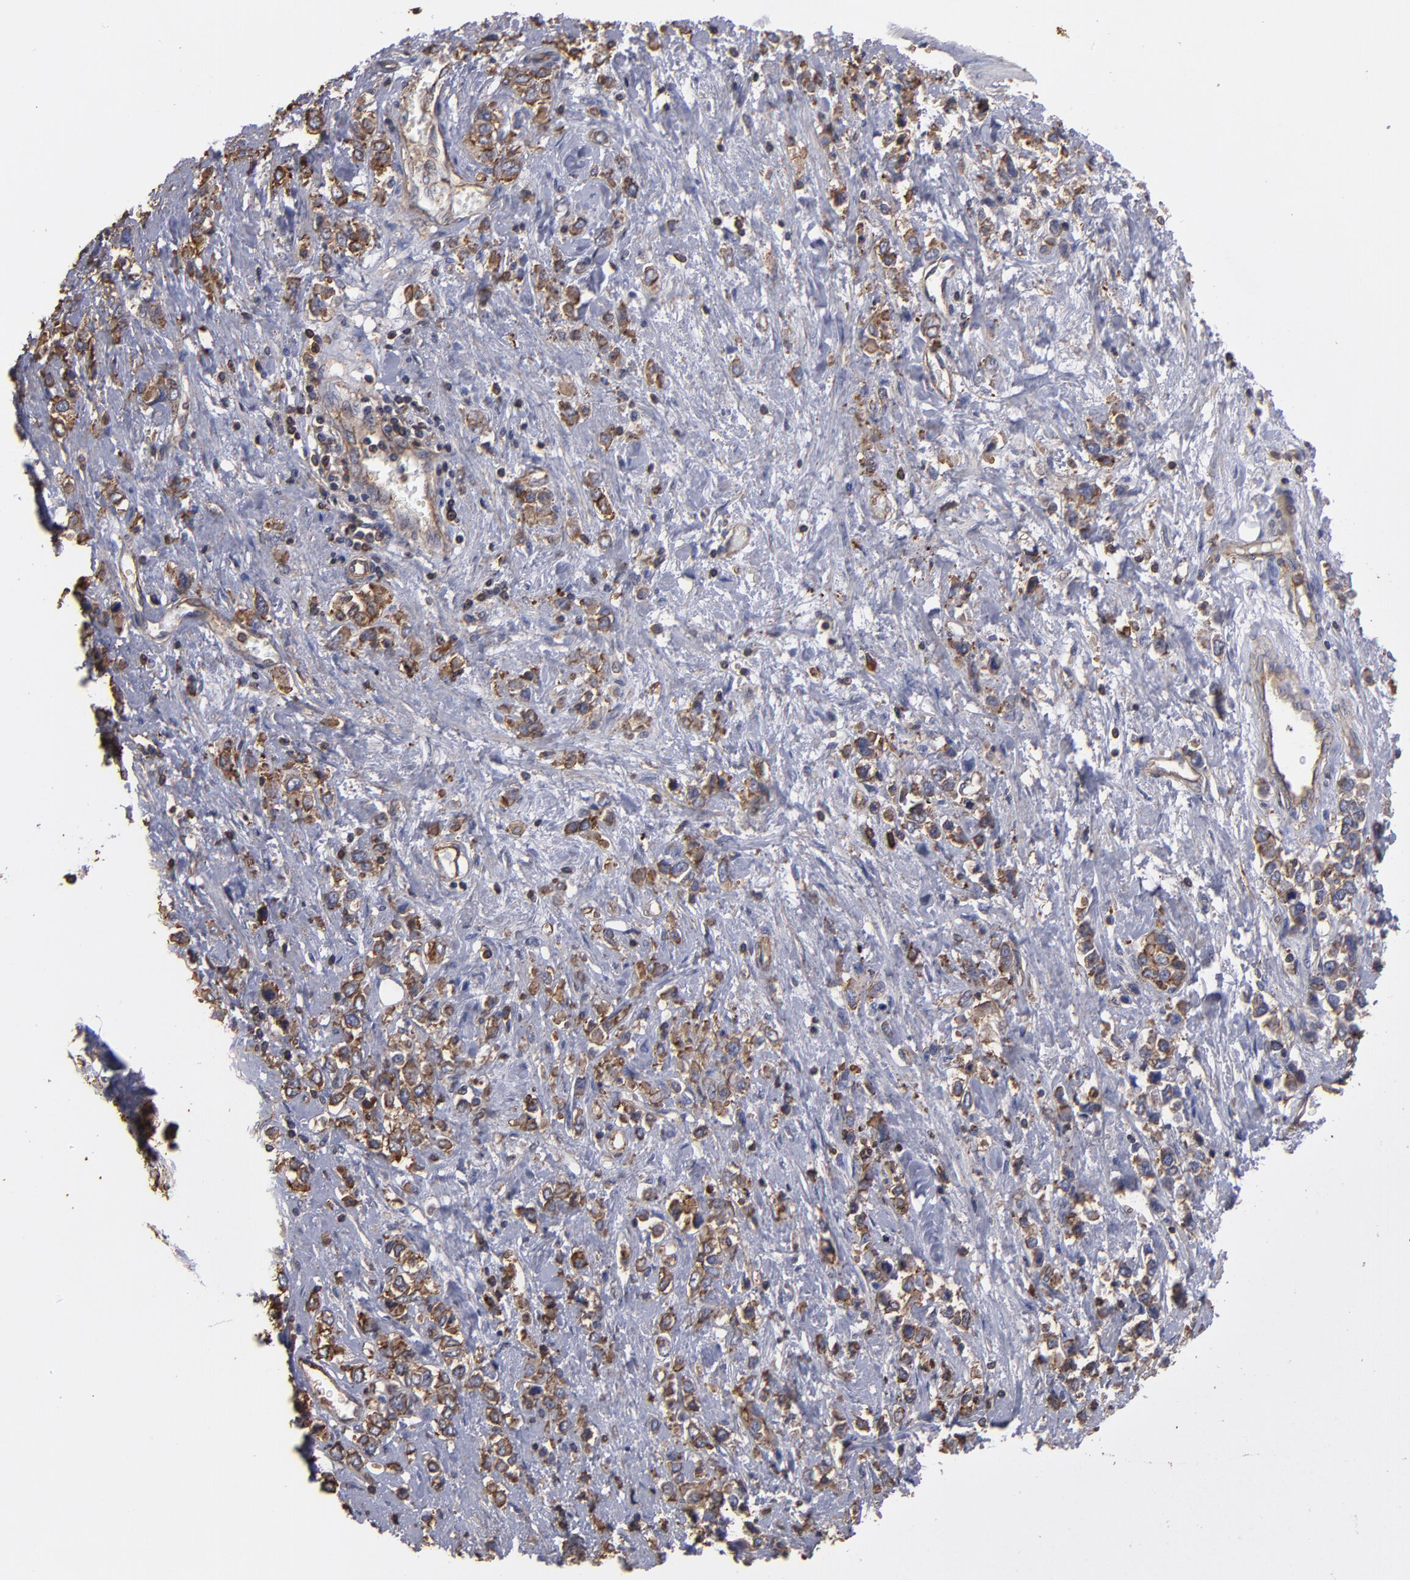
{"staining": {"intensity": "moderate", "quantity": ">75%", "location": "cytoplasmic/membranous"}, "tissue": "stomach cancer", "cell_type": "Tumor cells", "image_type": "cancer", "snomed": [{"axis": "morphology", "description": "Adenocarcinoma, NOS"}, {"axis": "topography", "description": "Stomach, upper"}], "caption": "This is an image of immunohistochemistry (IHC) staining of stomach cancer (adenocarcinoma), which shows moderate staining in the cytoplasmic/membranous of tumor cells.", "gene": "ACTN4", "patient": {"sex": "male", "age": 76}}